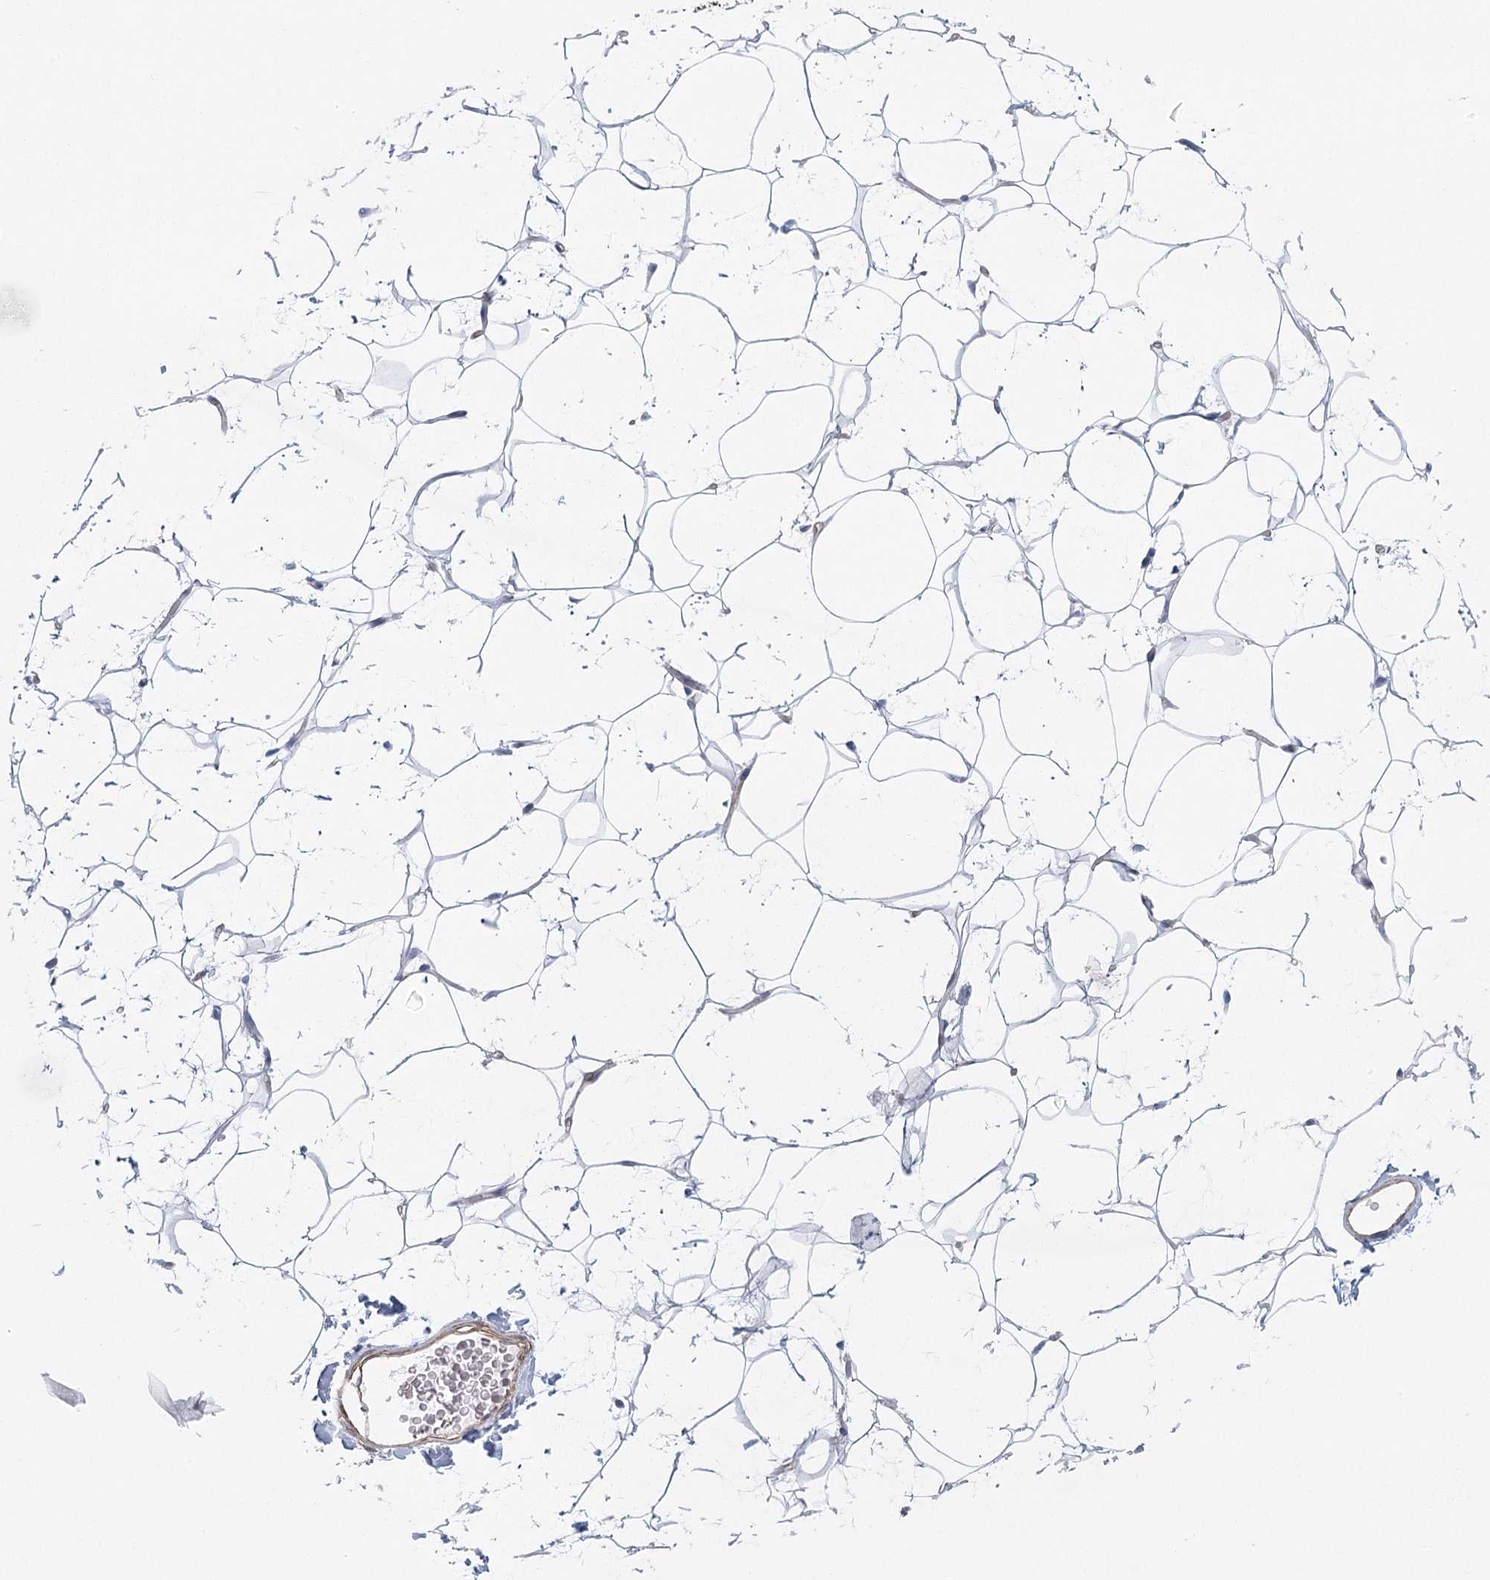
{"staining": {"intensity": "negative", "quantity": "none", "location": "none"}, "tissue": "adipose tissue", "cell_type": "Adipocytes", "image_type": "normal", "snomed": [{"axis": "morphology", "description": "Normal tissue, NOS"}, {"axis": "topography", "description": "Breast"}], "caption": "This is a image of immunohistochemistry staining of unremarkable adipose tissue, which shows no staining in adipocytes. The staining was performed using DAB to visualize the protein expression in brown, while the nuclei were stained in blue with hematoxylin (Magnification: 20x).", "gene": "IFT46", "patient": {"sex": "female", "age": 26}}